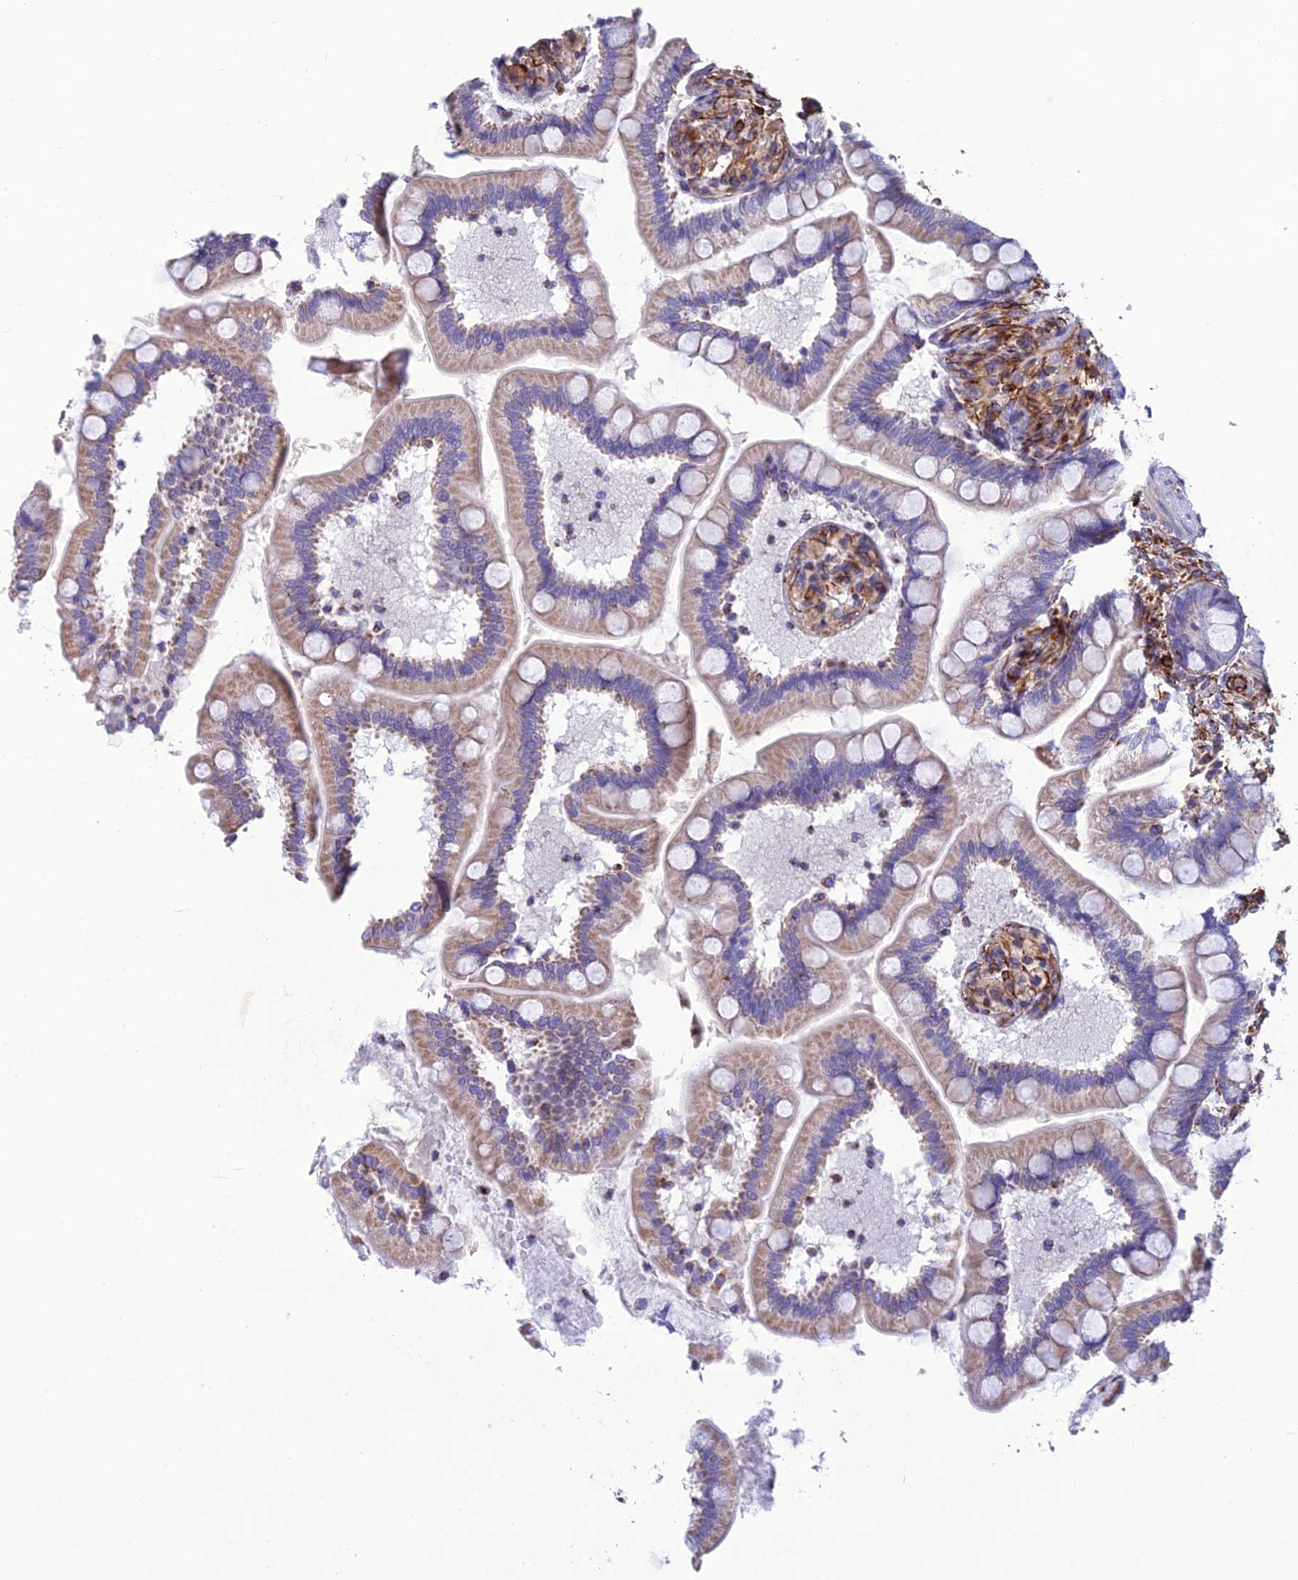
{"staining": {"intensity": "weak", "quantity": ">75%", "location": "cytoplasmic/membranous"}, "tissue": "small intestine", "cell_type": "Glandular cells", "image_type": "normal", "snomed": [{"axis": "morphology", "description": "Normal tissue, NOS"}, {"axis": "topography", "description": "Small intestine"}], "caption": "Protein analysis of unremarkable small intestine displays weak cytoplasmic/membranous expression in approximately >75% of glandular cells. (IHC, brightfield microscopy, high magnification).", "gene": "FBXL20", "patient": {"sex": "female", "age": 64}}